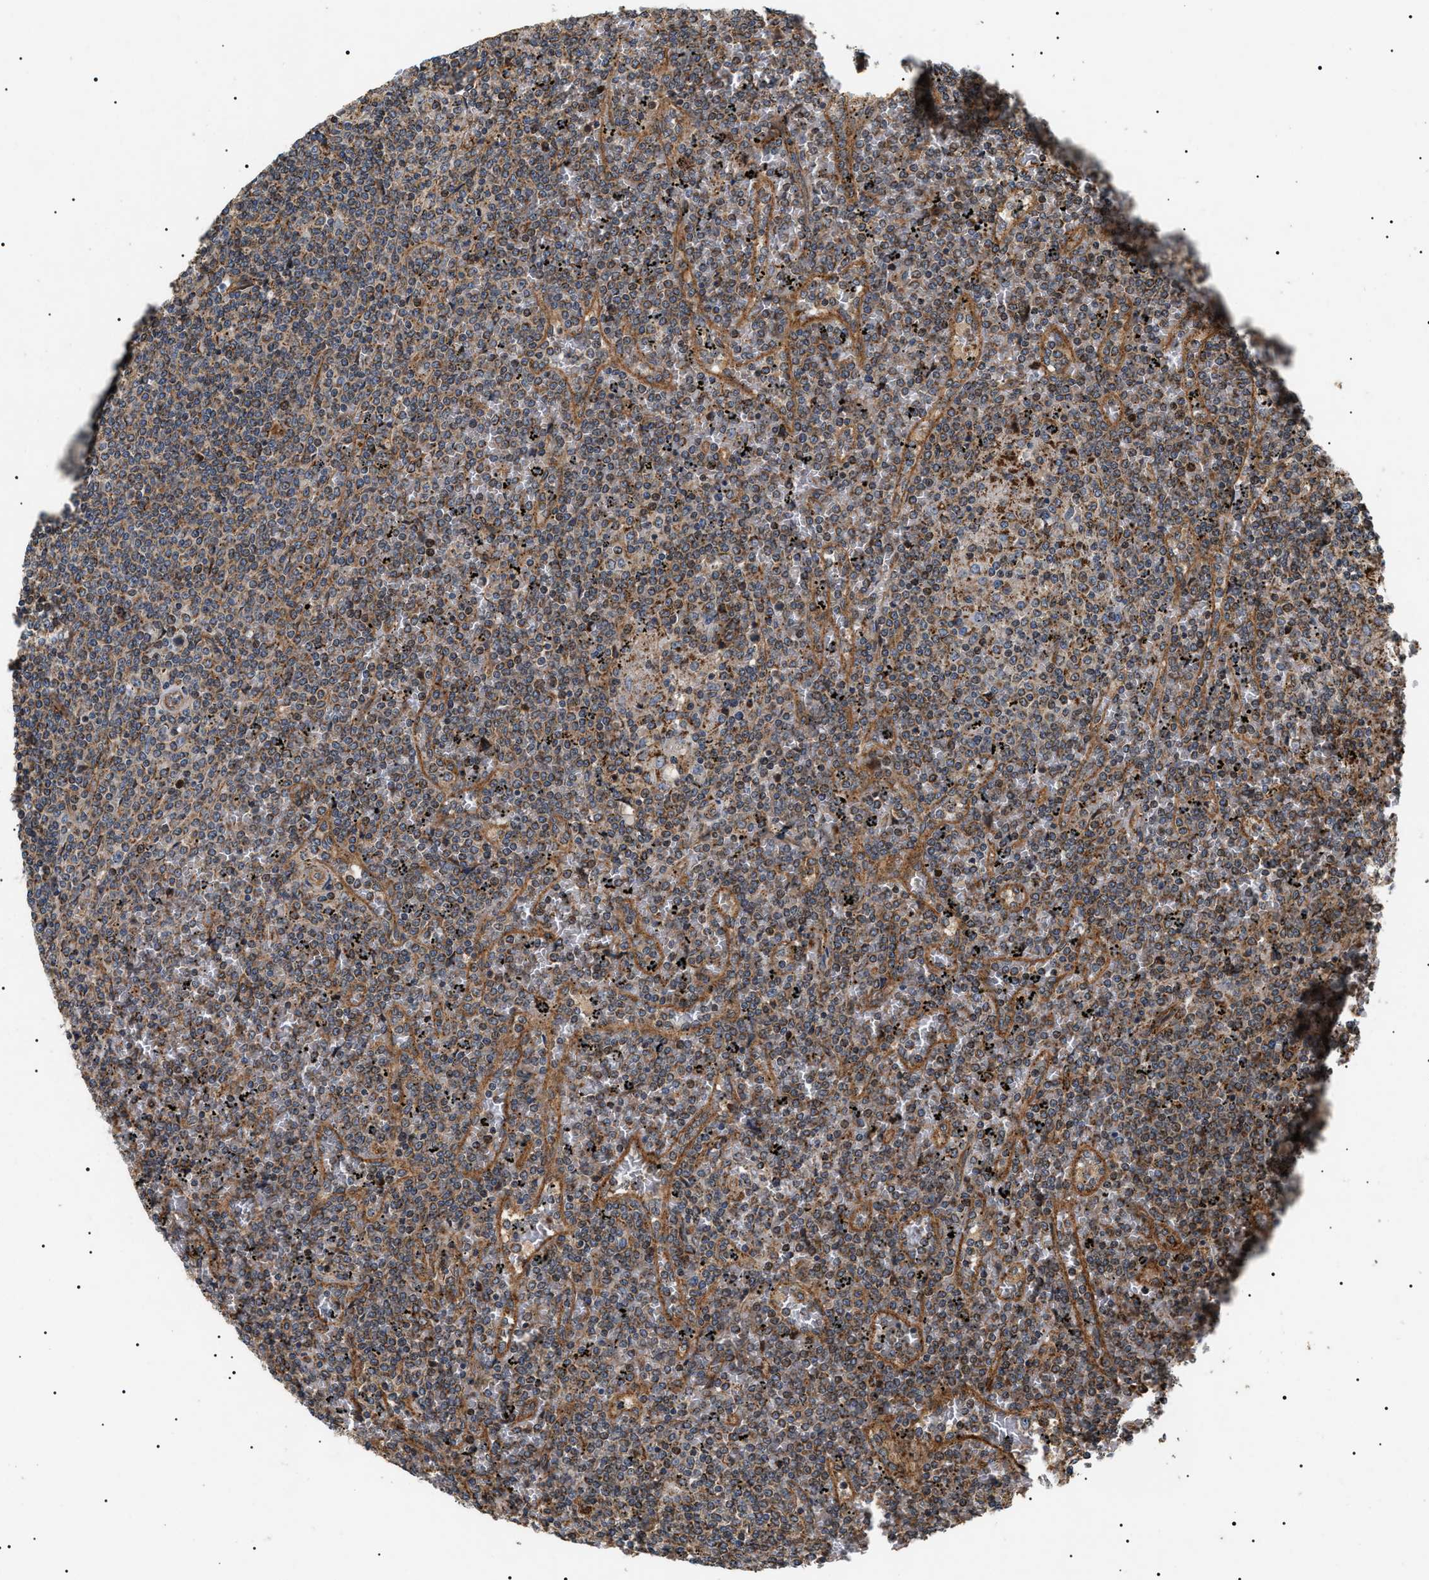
{"staining": {"intensity": "weak", "quantity": "25%-75%", "location": "cytoplasmic/membranous,nuclear"}, "tissue": "lymphoma", "cell_type": "Tumor cells", "image_type": "cancer", "snomed": [{"axis": "morphology", "description": "Malignant lymphoma, non-Hodgkin's type, Low grade"}, {"axis": "topography", "description": "Spleen"}], "caption": "An immunohistochemistry (IHC) photomicrograph of neoplastic tissue is shown. Protein staining in brown highlights weak cytoplasmic/membranous and nuclear positivity in lymphoma within tumor cells.", "gene": "ZBTB26", "patient": {"sex": "female", "age": 19}}